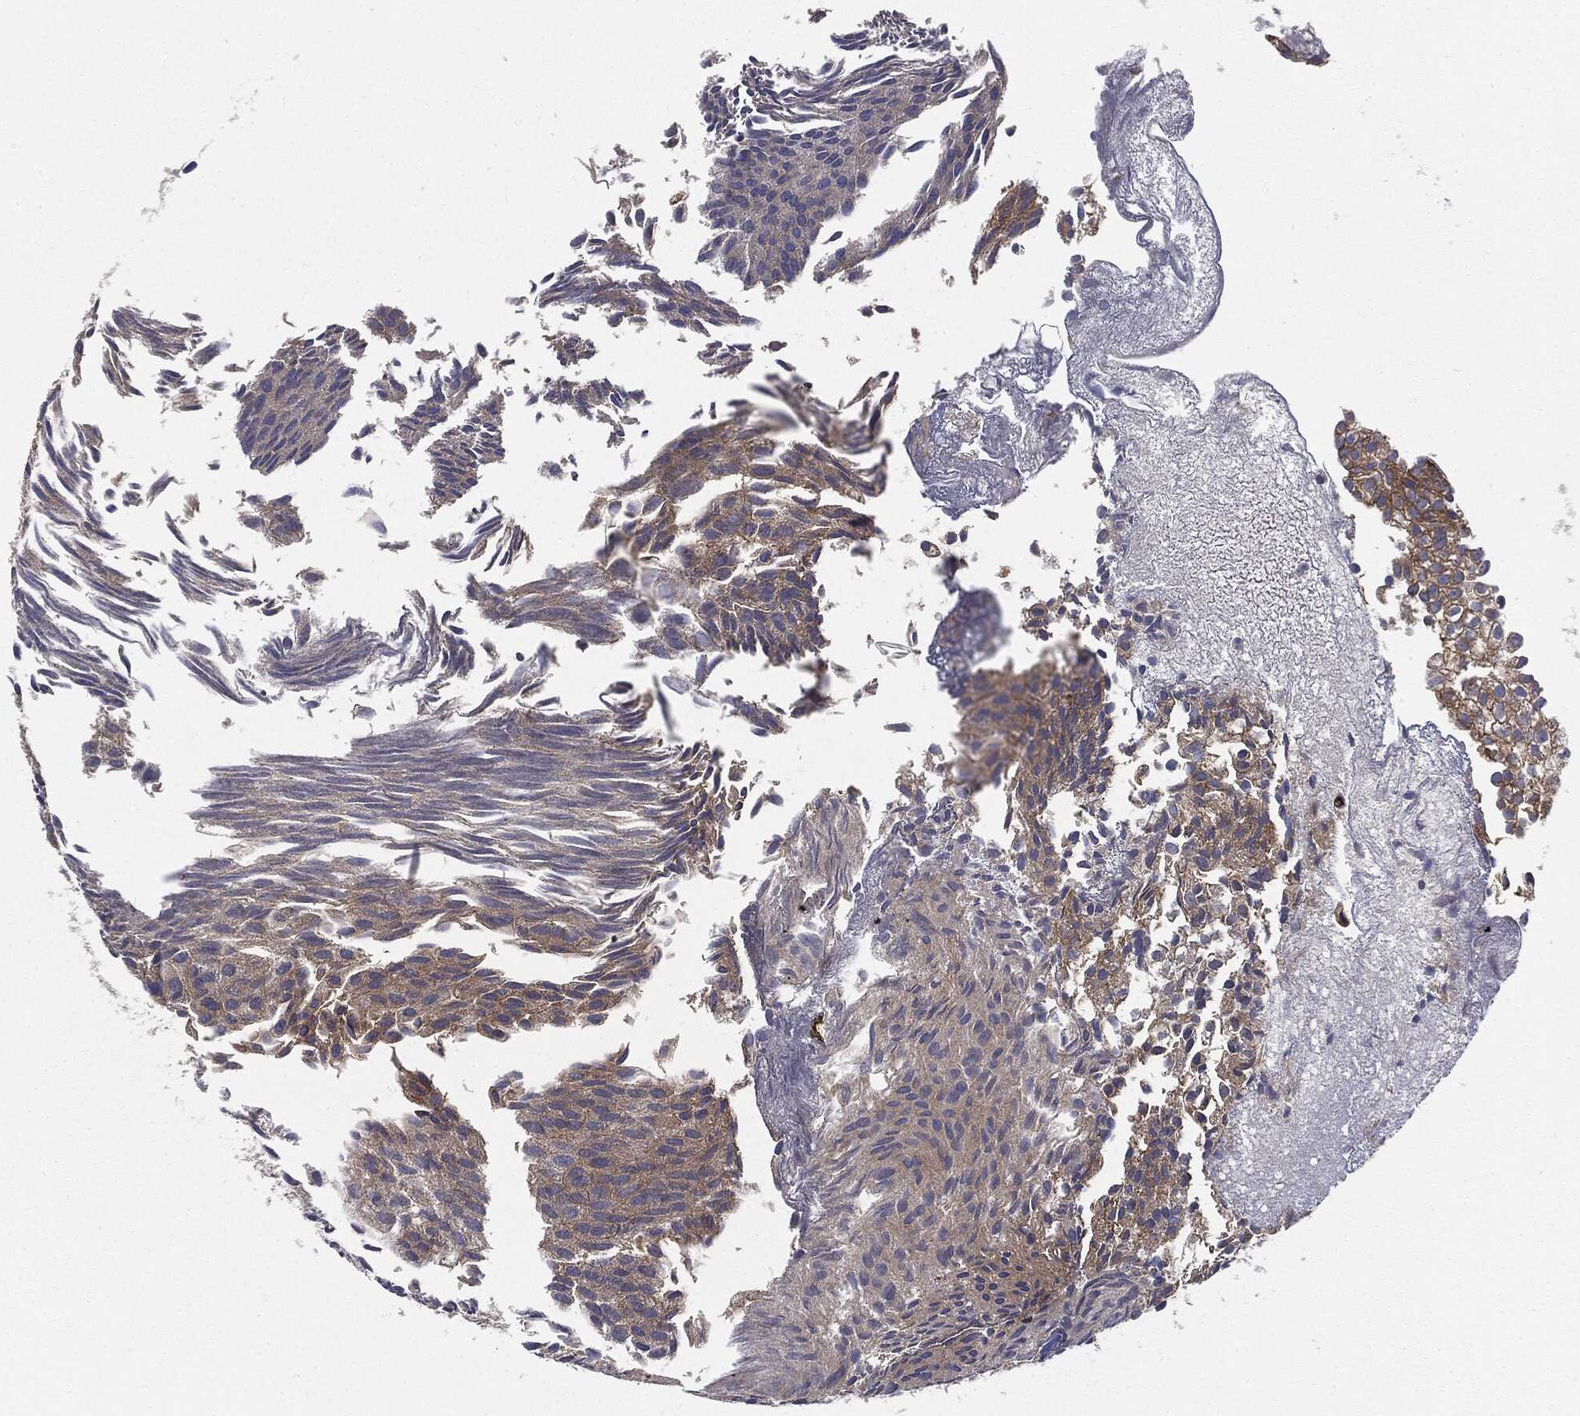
{"staining": {"intensity": "moderate", "quantity": "<25%", "location": "cytoplasmic/membranous"}, "tissue": "urothelial cancer", "cell_type": "Tumor cells", "image_type": "cancer", "snomed": [{"axis": "morphology", "description": "Urothelial carcinoma, Low grade"}, {"axis": "topography", "description": "Urinary bladder"}], "caption": "This is a photomicrograph of IHC staining of urothelial carcinoma (low-grade), which shows moderate positivity in the cytoplasmic/membranous of tumor cells.", "gene": "CYLD", "patient": {"sex": "male", "age": 89}}